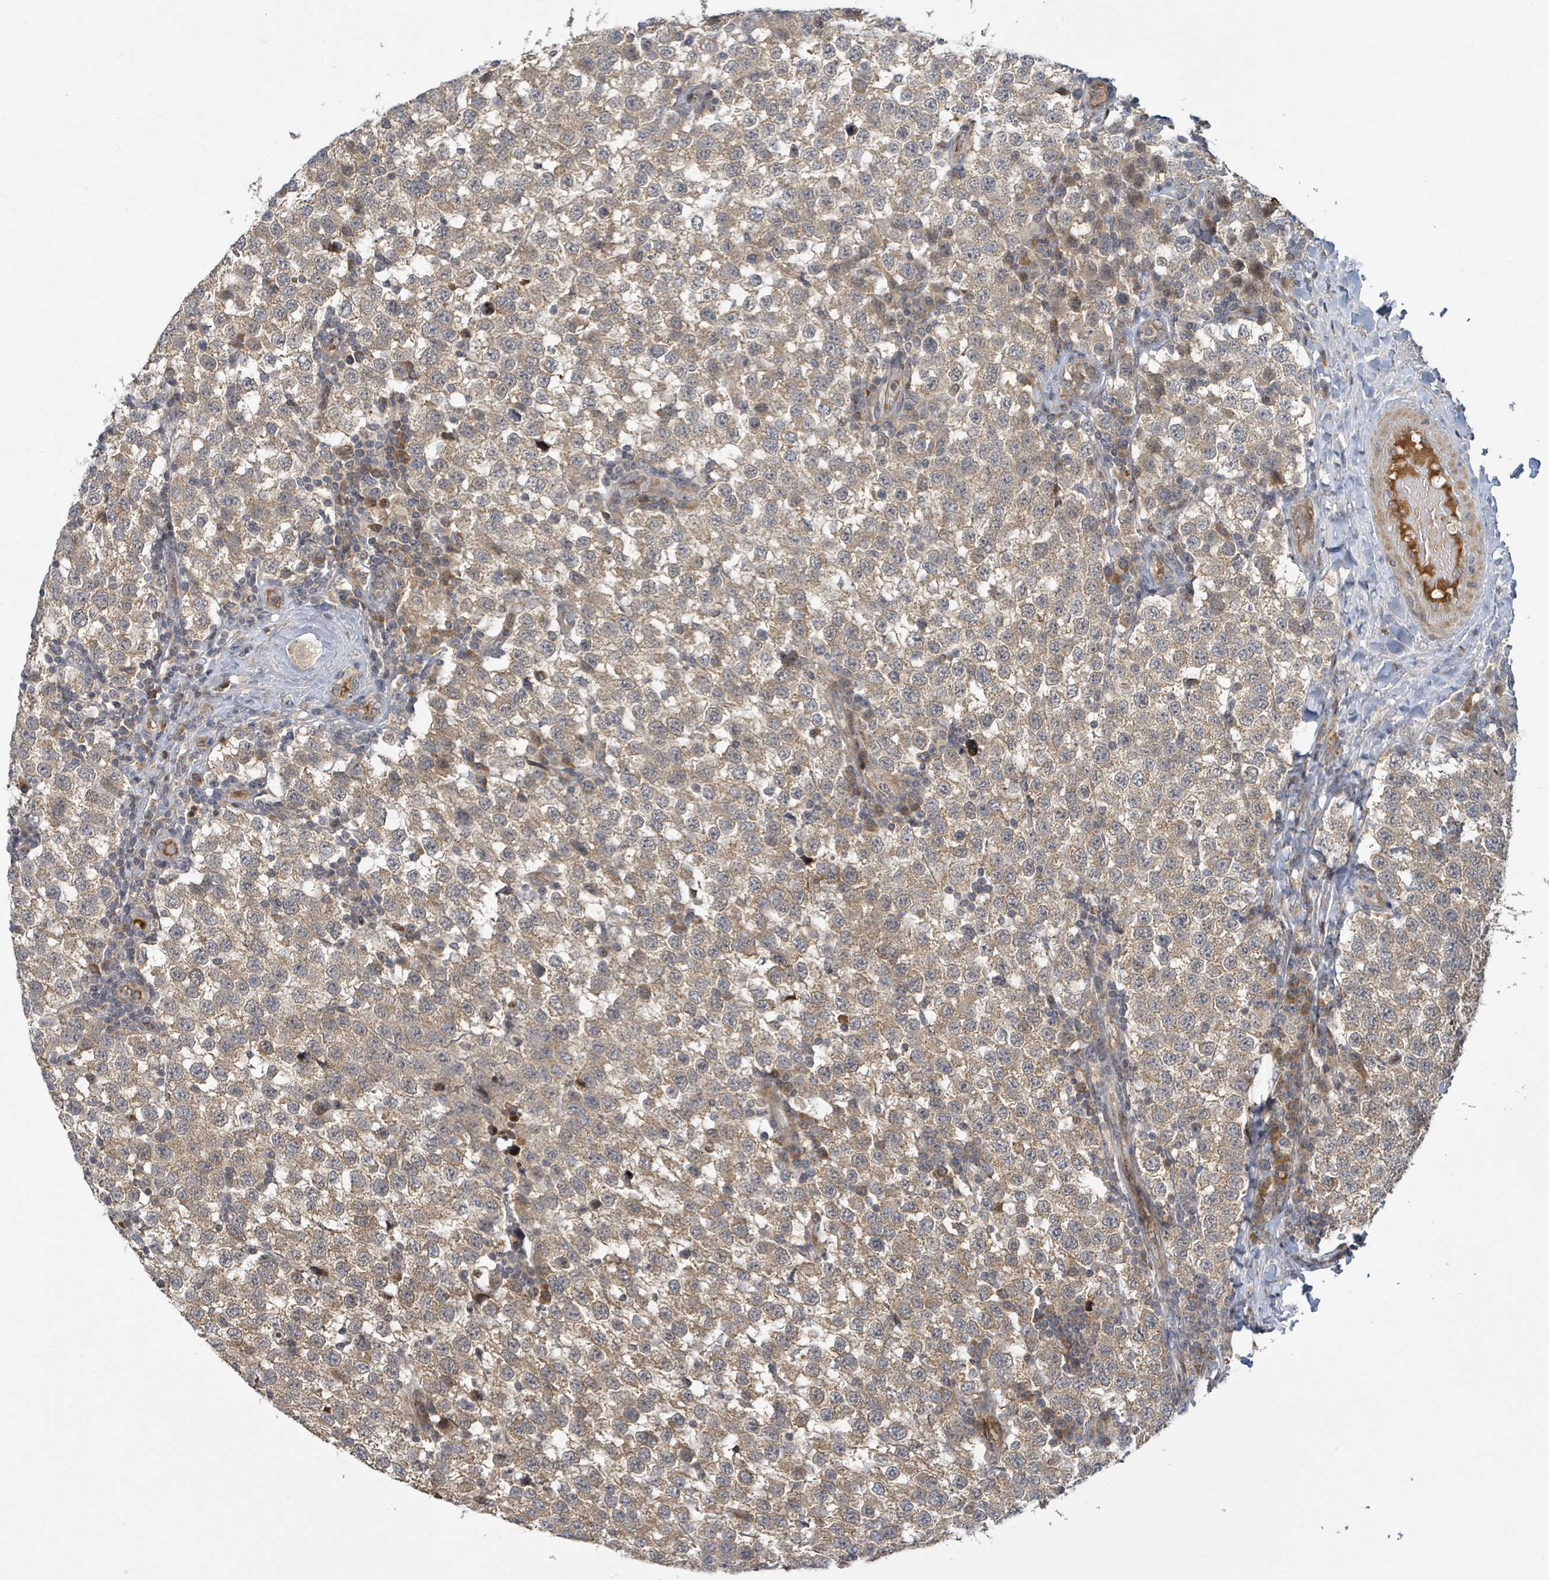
{"staining": {"intensity": "weak", "quantity": ">75%", "location": "cytoplasmic/membranous"}, "tissue": "testis cancer", "cell_type": "Tumor cells", "image_type": "cancer", "snomed": [{"axis": "morphology", "description": "Seminoma, NOS"}, {"axis": "topography", "description": "Testis"}], "caption": "Immunohistochemistry (IHC) of human testis seminoma reveals low levels of weak cytoplasmic/membranous positivity in about >75% of tumor cells.", "gene": "ITGA11", "patient": {"sex": "male", "age": 34}}